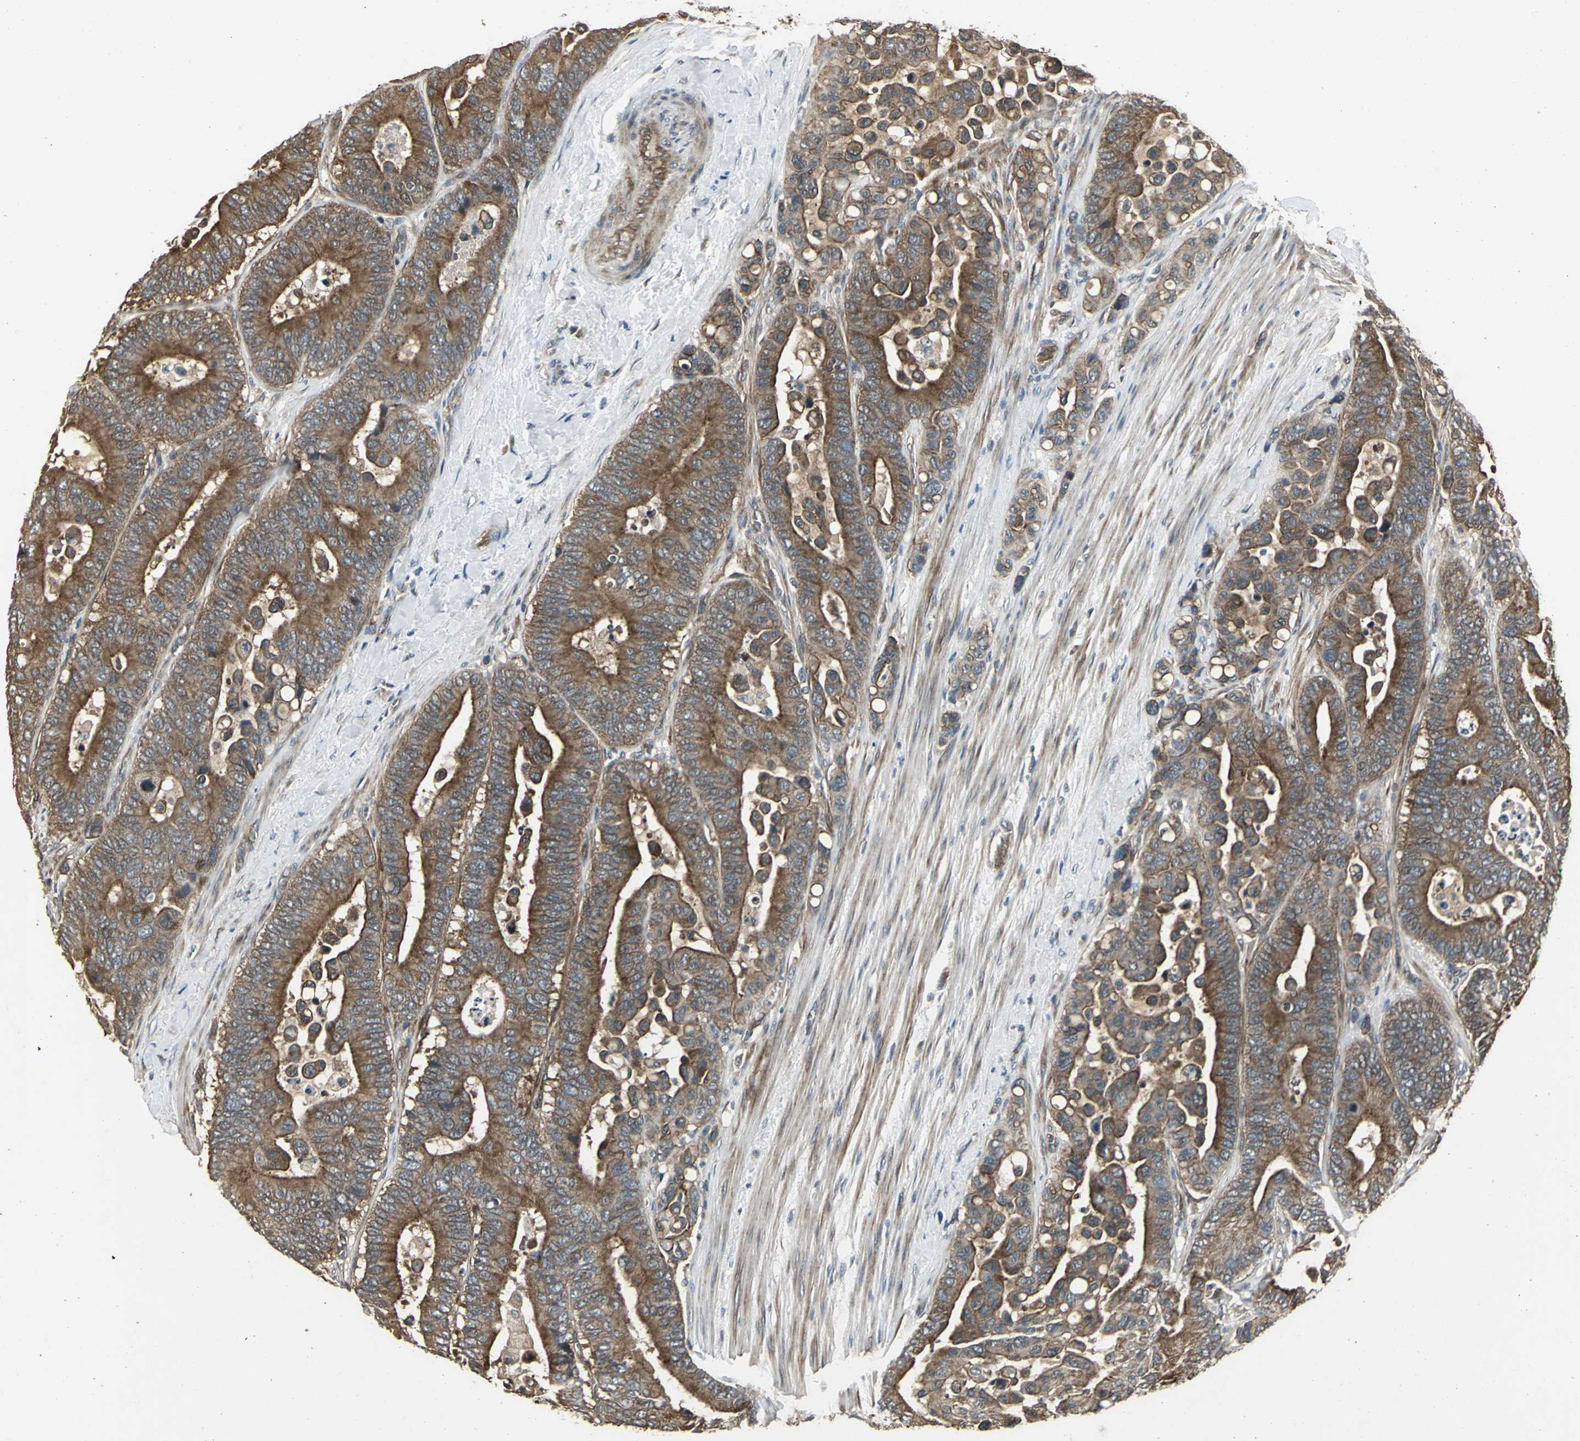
{"staining": {"intensity": "moderate", "quantity": ">75%", "location": "cytoplasmic/membranous"}, "tissue": "colorectal cancer", "cell_type": "Tumor cells", "image_type": "cancer", "snomed": [{"axis": "morphology", "description": "Normal tissue, NOS"}, {"axis": "morphology", "description": "Adenocarcinoma, NOS"}, {"axis": "topography", "description": "Colon"}], "caption": "High-power microscopy captured an immunohistochemistry (IHC) photomicrograph of adenocarcinoma (colorectal), revealing moderate cytoplasmic/membranous expression in about >75% of tumor cells.", "gene": "PFDN1", "patient": {"sex": "male", "age": 82}}